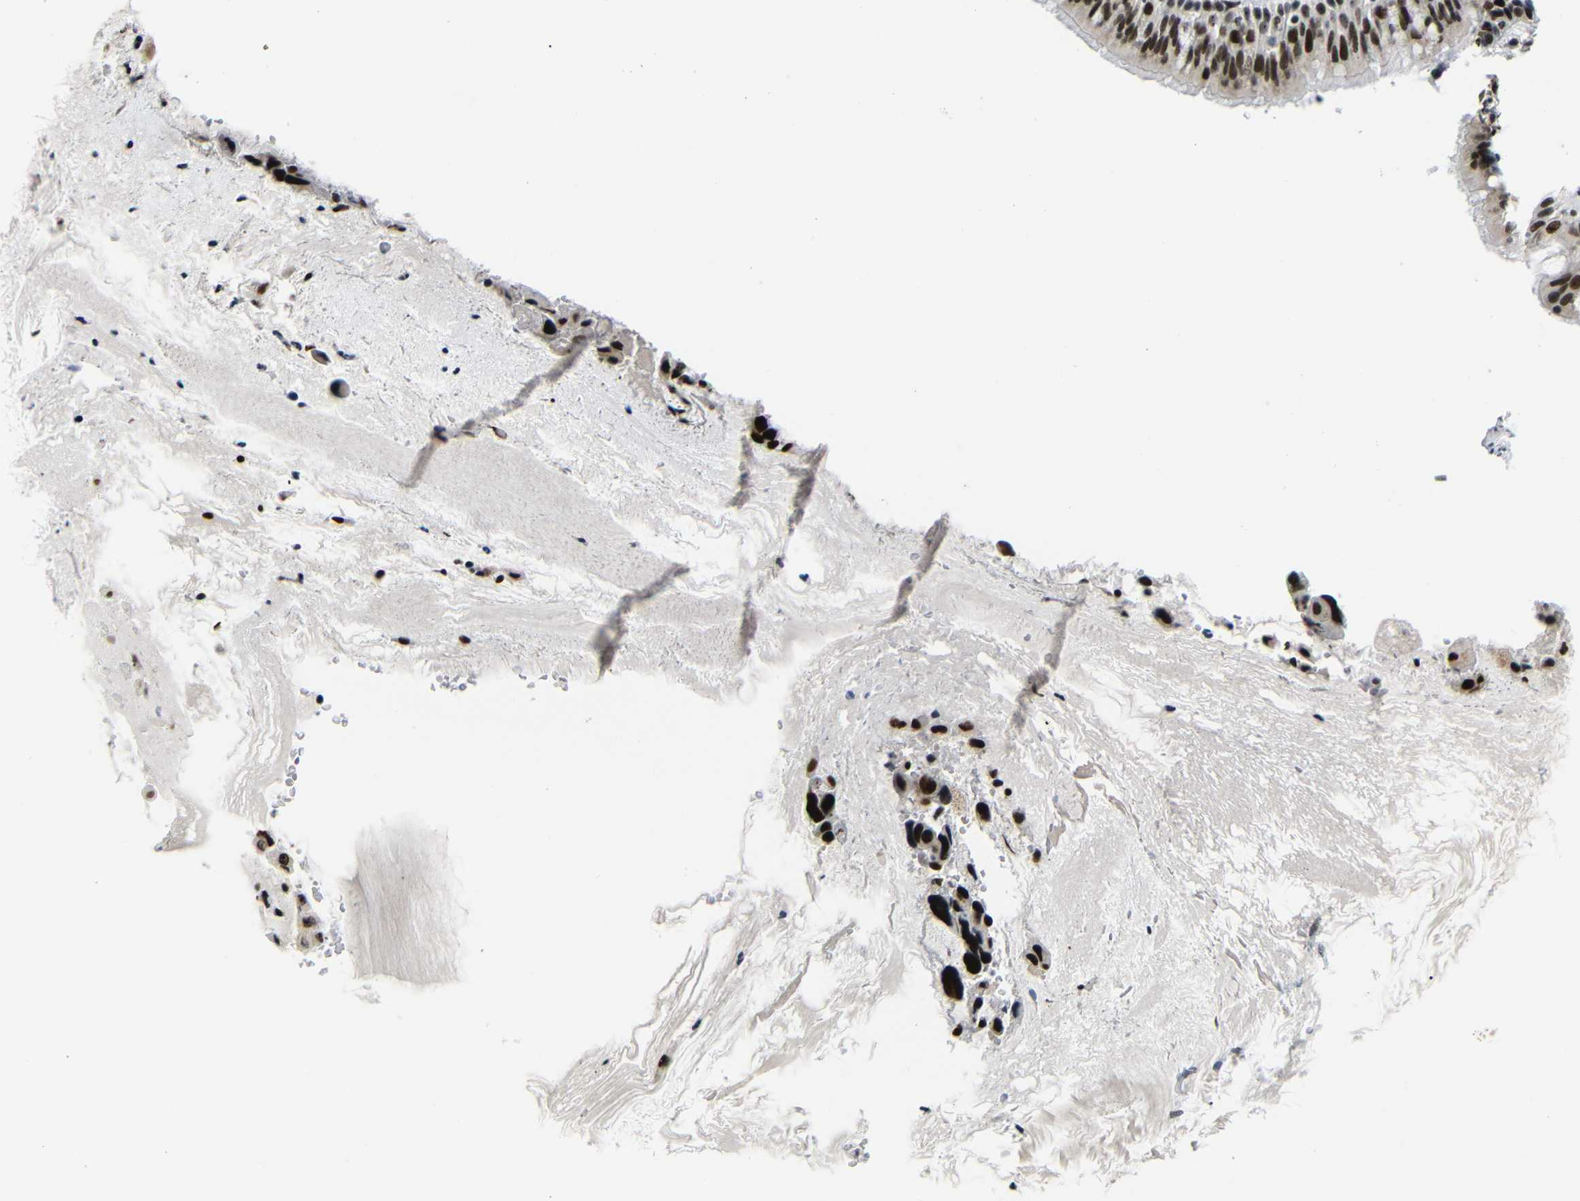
{"staining": {"intensity": "strong", "quantity": ">75%", "location": "nuclear"}, "tissue": "bronchus", "cell_type": "Respiratory epithelial cells", "image_type": "normal", "snomed": [{"axis": "morphology", "description": "Normal tissue, NOS"}, {"axis": "morphology", "description": "Adenocarcinoma, NOS"}, {"axis": "morphology", "description": "Adenocarcinoma, metastatic, NOS"}, {"axis": "topography", "description": "Lymph node"}, {"axis": "topography", "description": "Bronchus"}, {"axis": "topography", "description": "Lung"}], "caption": "Brown immunohistochemical staining in unremarkable human bronchus reveals strong nuclear expression in about >75% of respiratory epithelial cells. The staining was performed using DAB, with brown indicating positive protein expression. Nuclei are stained blue with hematoxylin.", "gene": "SETDB2", "patient": {"sex": "female", "age": 54}}